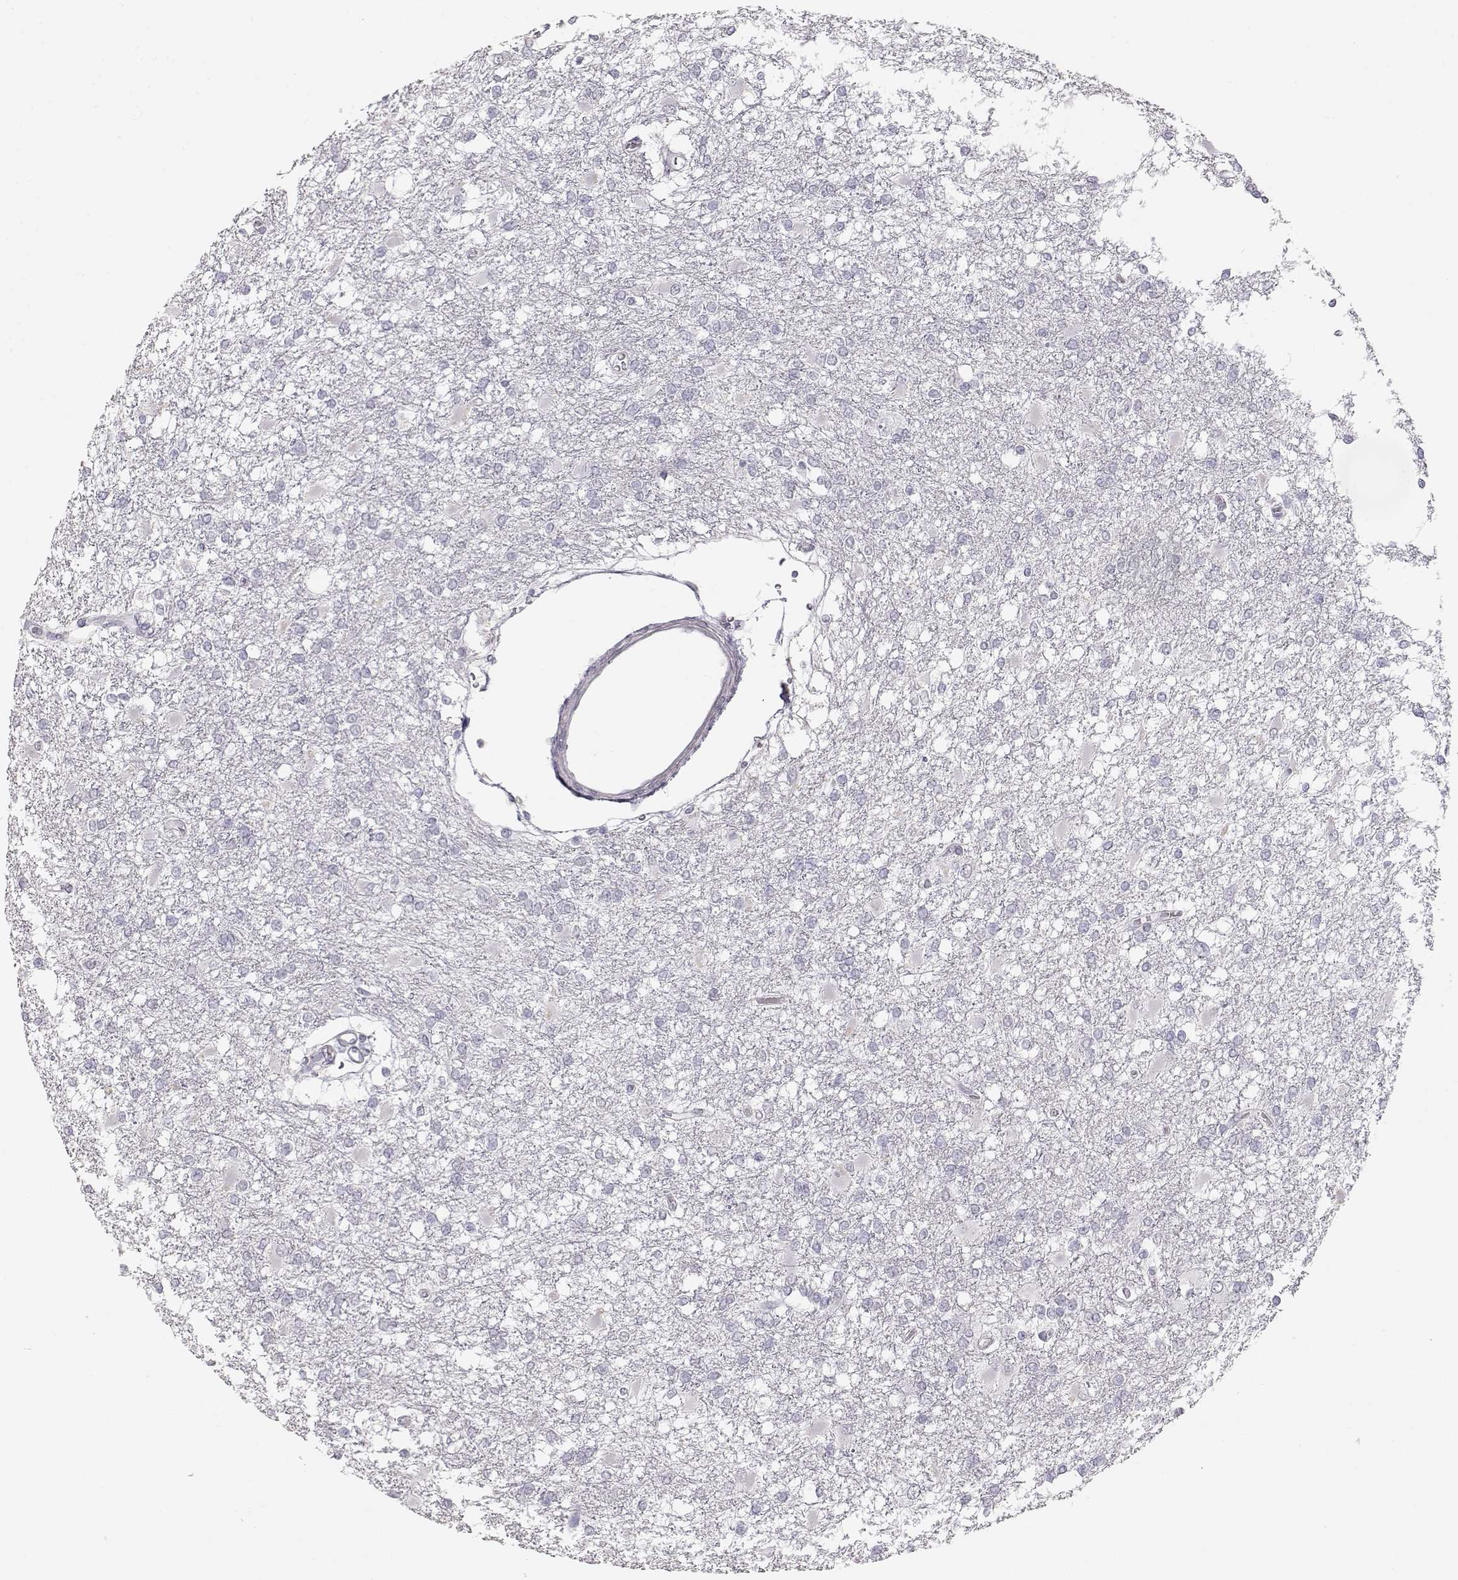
{"staining": {"intensity": "negative", "quantity": "none", "location": "none"}, "tissue": "glioma", "cell_type": "Tumor cells", "image_type": "cancer", "snomed": [{"axis": "morphology", "description": "Glioma, malignant, High grade"}, {"axis": "topography", "description": "Cerebral cortex"}], "caption": "DAB (3,3'-diaminobenzidine) immunohistochemical staining of human malignant glioma (high-grade) exhibits no significant staining in tumor cells. (Brightfield microscopy of DAB IHC at high magnification).", "gene": "TKTL1", "patient": {"sex": "male", "age": 79}}